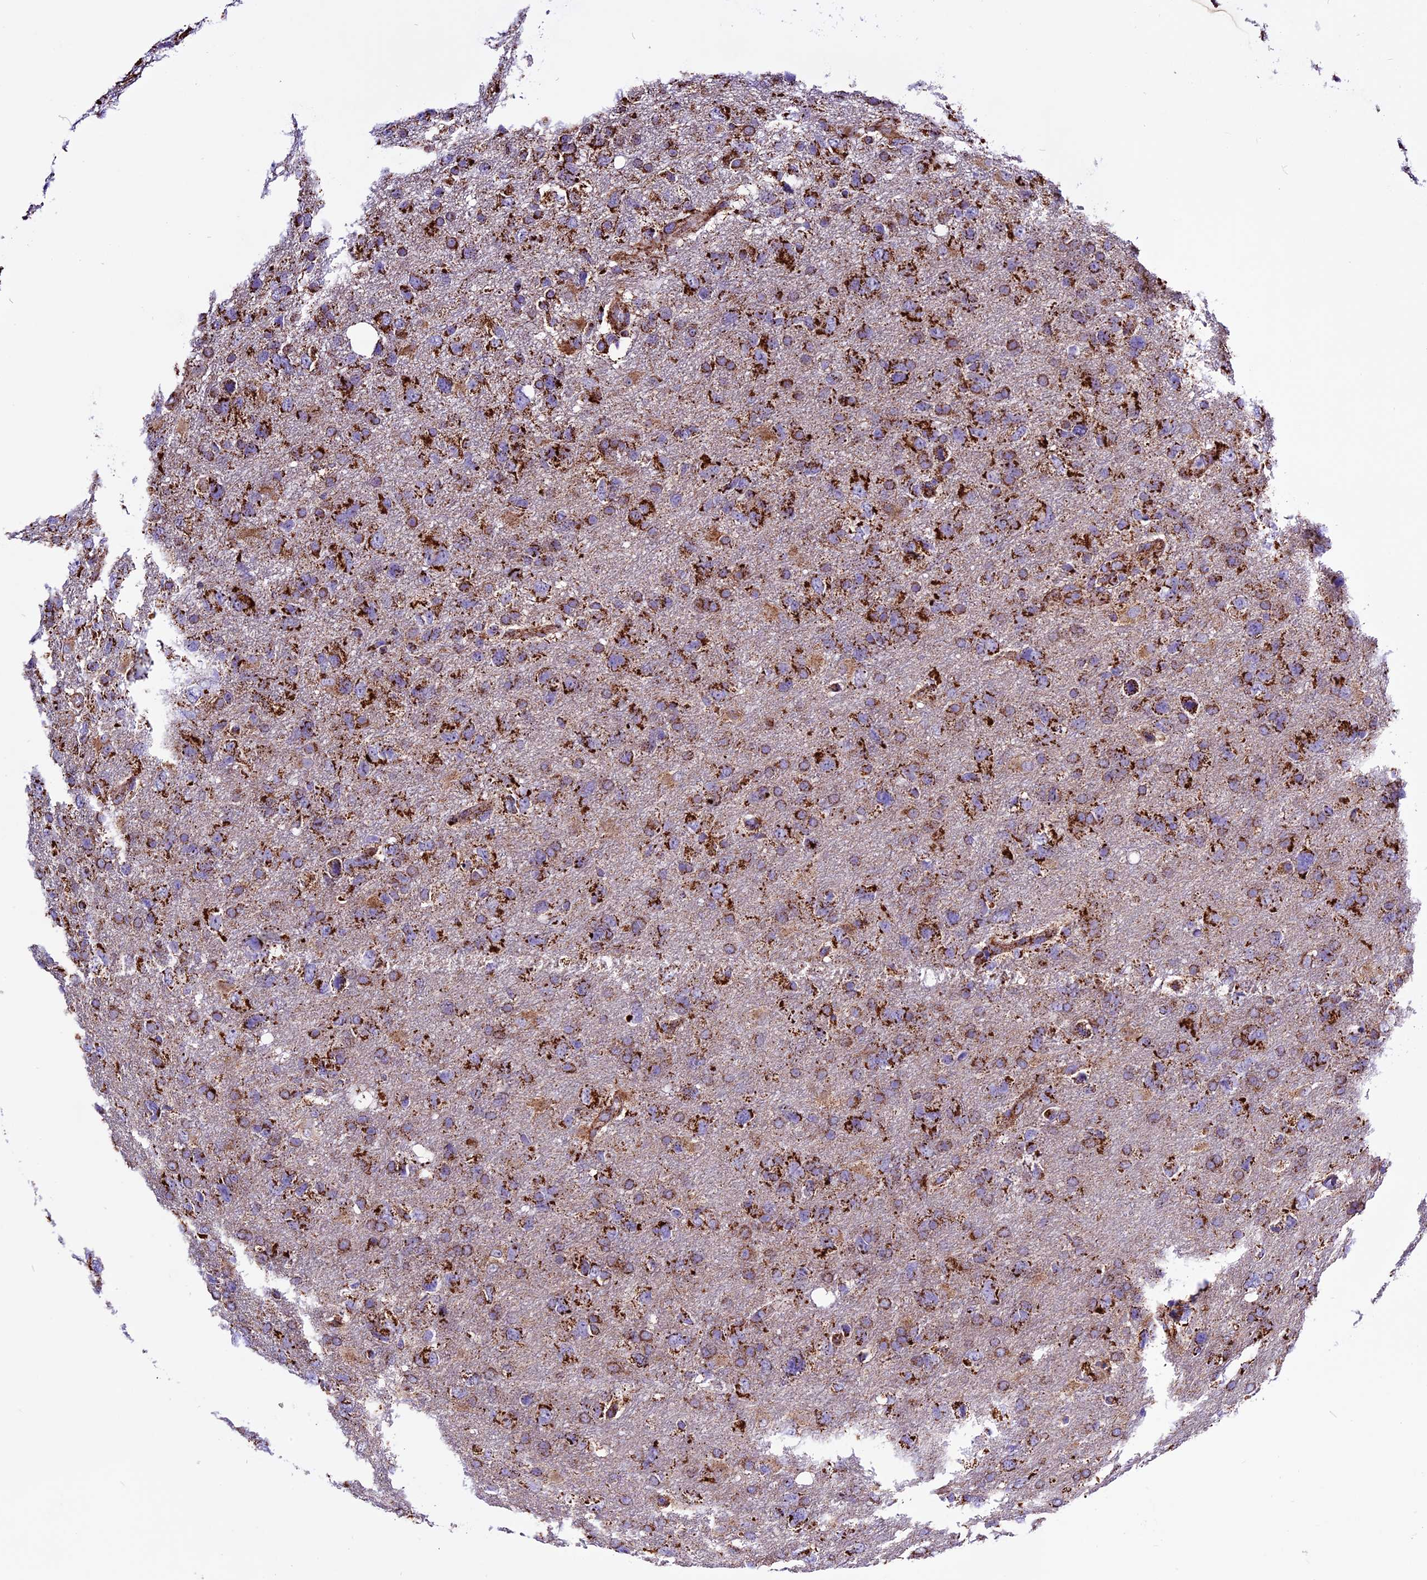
{"staining": {"intensity": "strong", "quantity": ">75%", "location": "cytoplasmic/membranous"}, "tissue": "glioma", "cell_type": "Tumor cells", "image_type": "cancer", "snomed": [{"axis": "morphology", "description": "Glioma, malignant, High grade"}, {"axis": "topography", "description": "Brain"}], "caption": "Strong cytoplasmic/membranous expression is identified in about >75% of tumor cells in malignant glioma (high-grade). The staining was performed using DAB (3,3'-diaminobenzidine), with brown indicating positive protein expression. Nuclei are stained blue with hematoxylin.", "gene": "CX3CL1", "patient": {"sex": "male", "age": 61}}